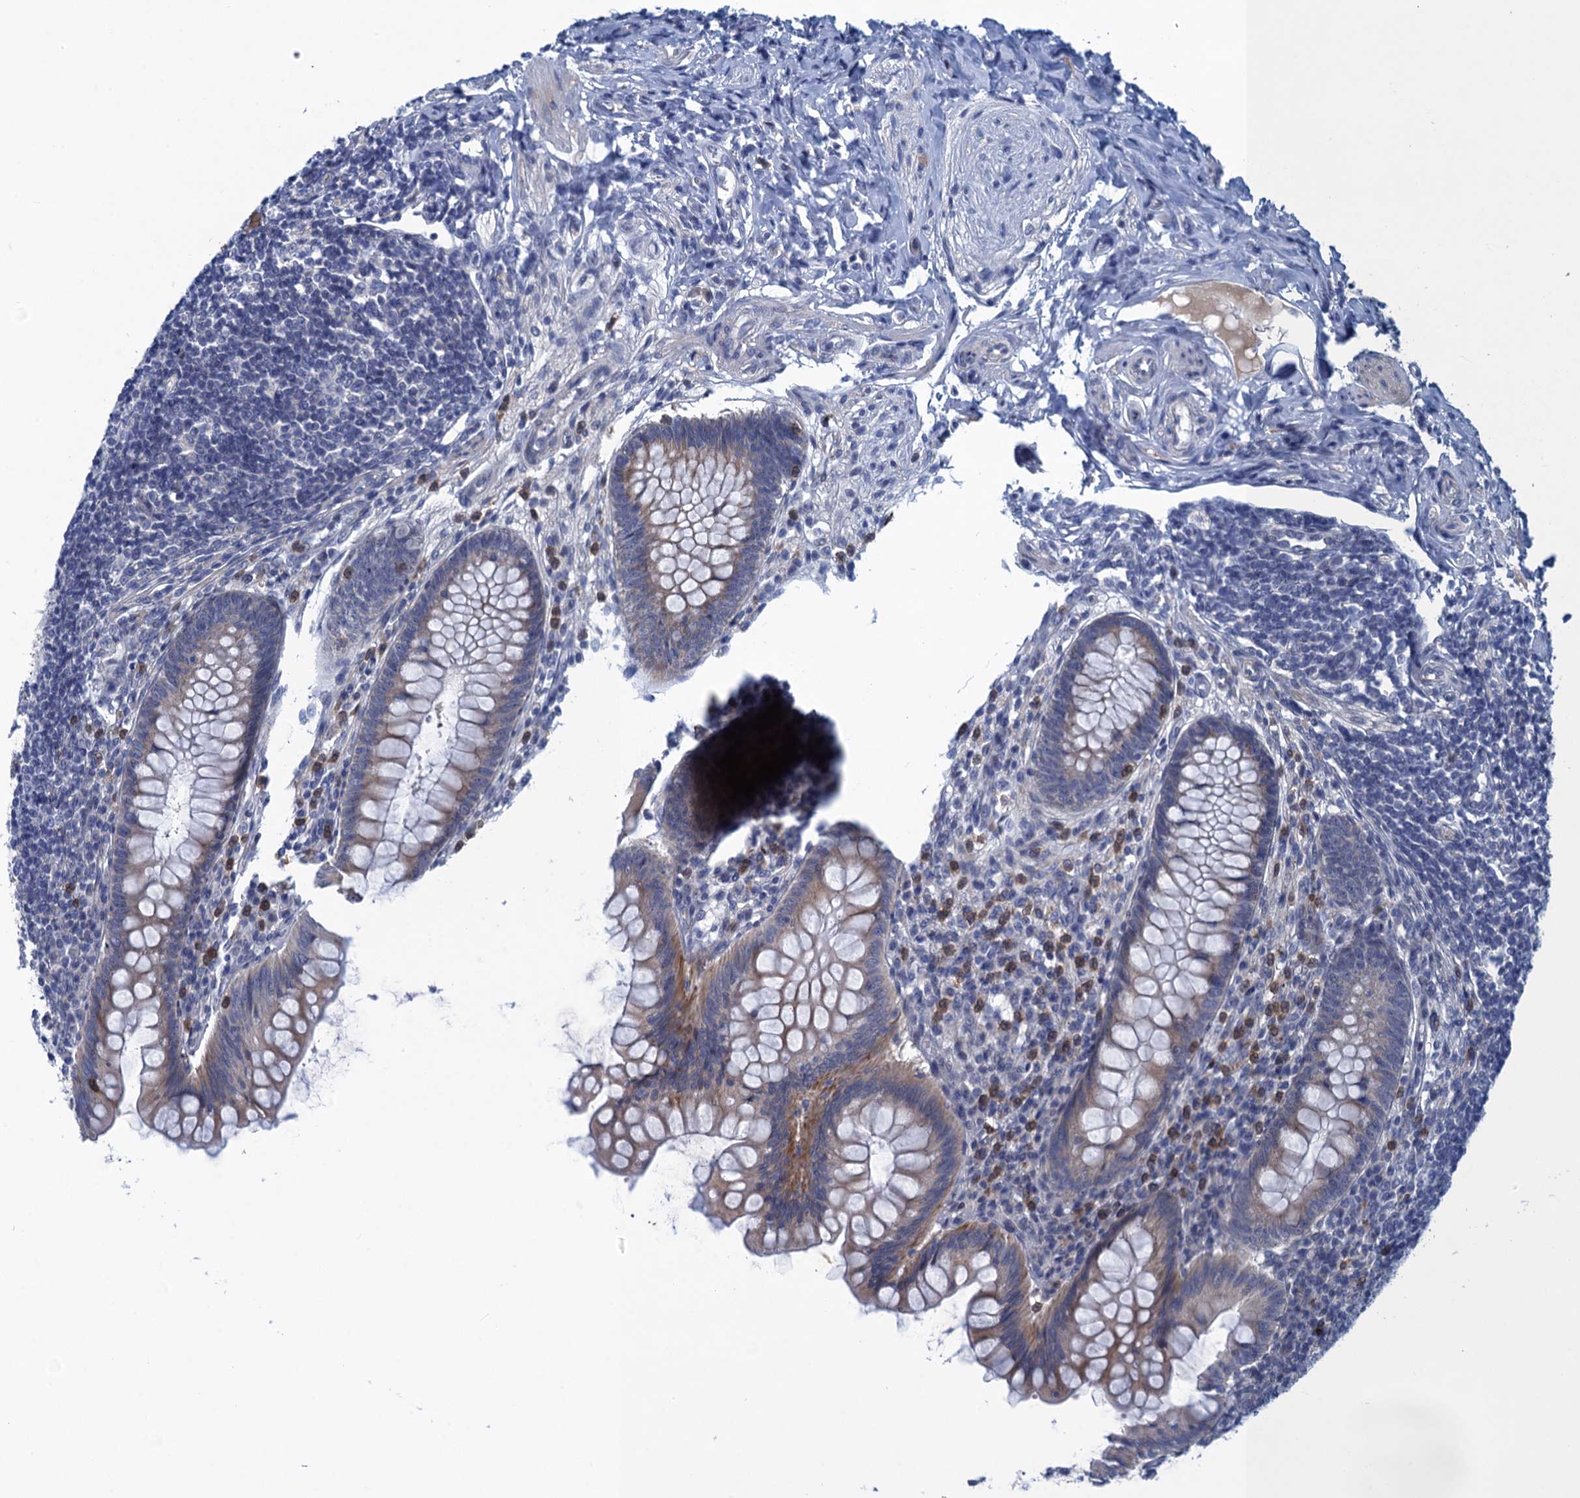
{"staining": {"intensity": "moderate", "quantity": "<25%", "location": "cytoplasmic/membranous"}, "tissue": "appendix", "cell_type": "Glandular cells", "image_type": "normal", "snomed": [{"axis": "morphology", "description": "Normal tissue, NOS"}, {"axis": "topography", "description": "Appendix"}], "caption": "Moderate cytoplasmic/membranous protein expression is present in about <25% of glandular cells in appendix.", "gene": "SCEL", "patient": {"sex": "female", "age": 33}}